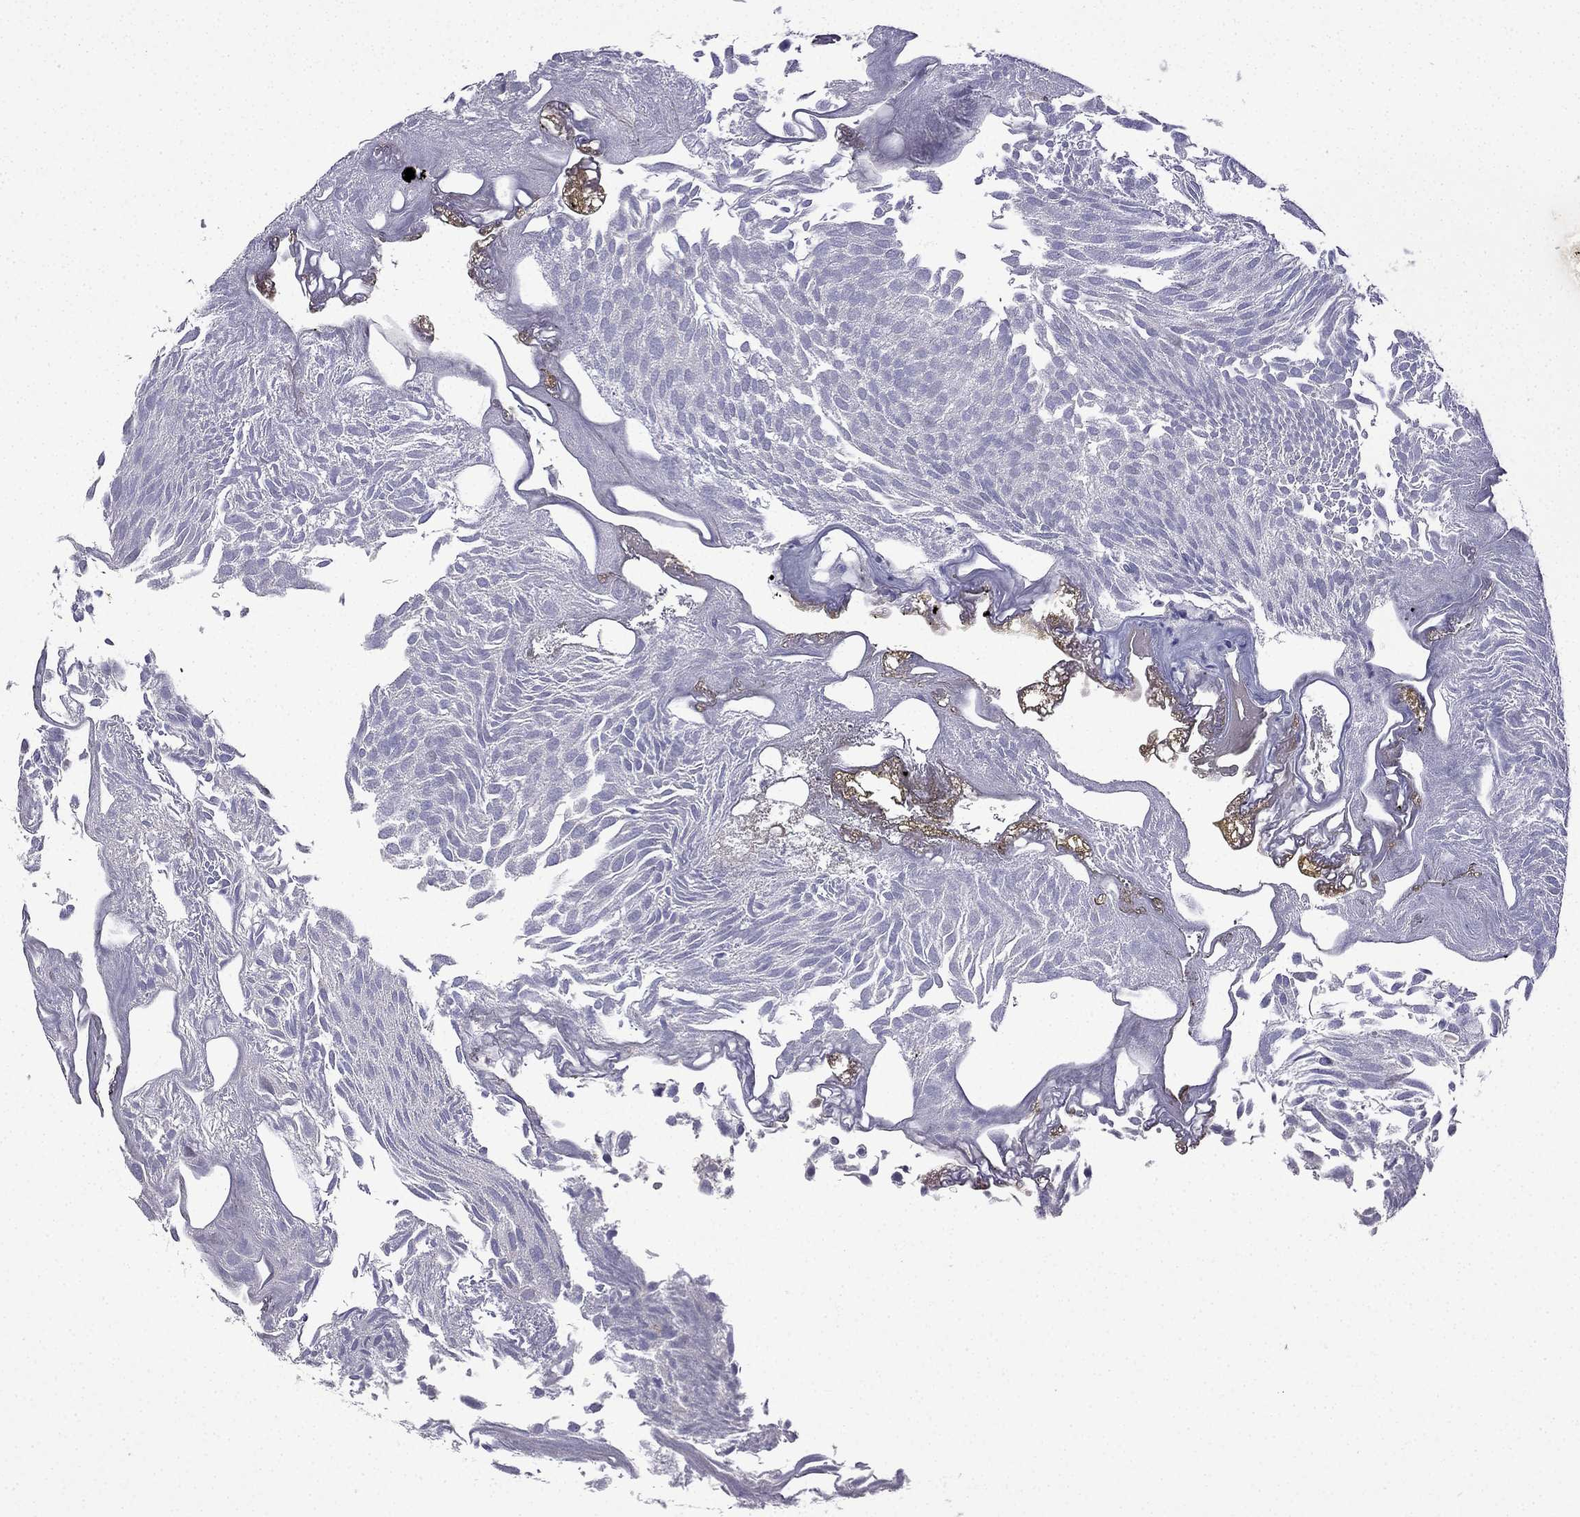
{"staining": {"intensity": "moderate", "quantity": "<25%", "location": "nuclear"}, "tissue": "urothelial cancer", "cell_type": "Tumor cells", "image_type": "cancer", "snomed": [{"axis": "morphology", "description": "Urothelial carcinoma, Low grade"}, {"axis": "topography", "description": "Urinary bladder"}], "caption": "Human urothelial carcinoma (low-grade) stained with a brown dye reveals moderate nuclear positive expression in approximately <25% of tumor cells.", "gene": "UHRF1", "patient": {"sex": "male", "age": 52}}